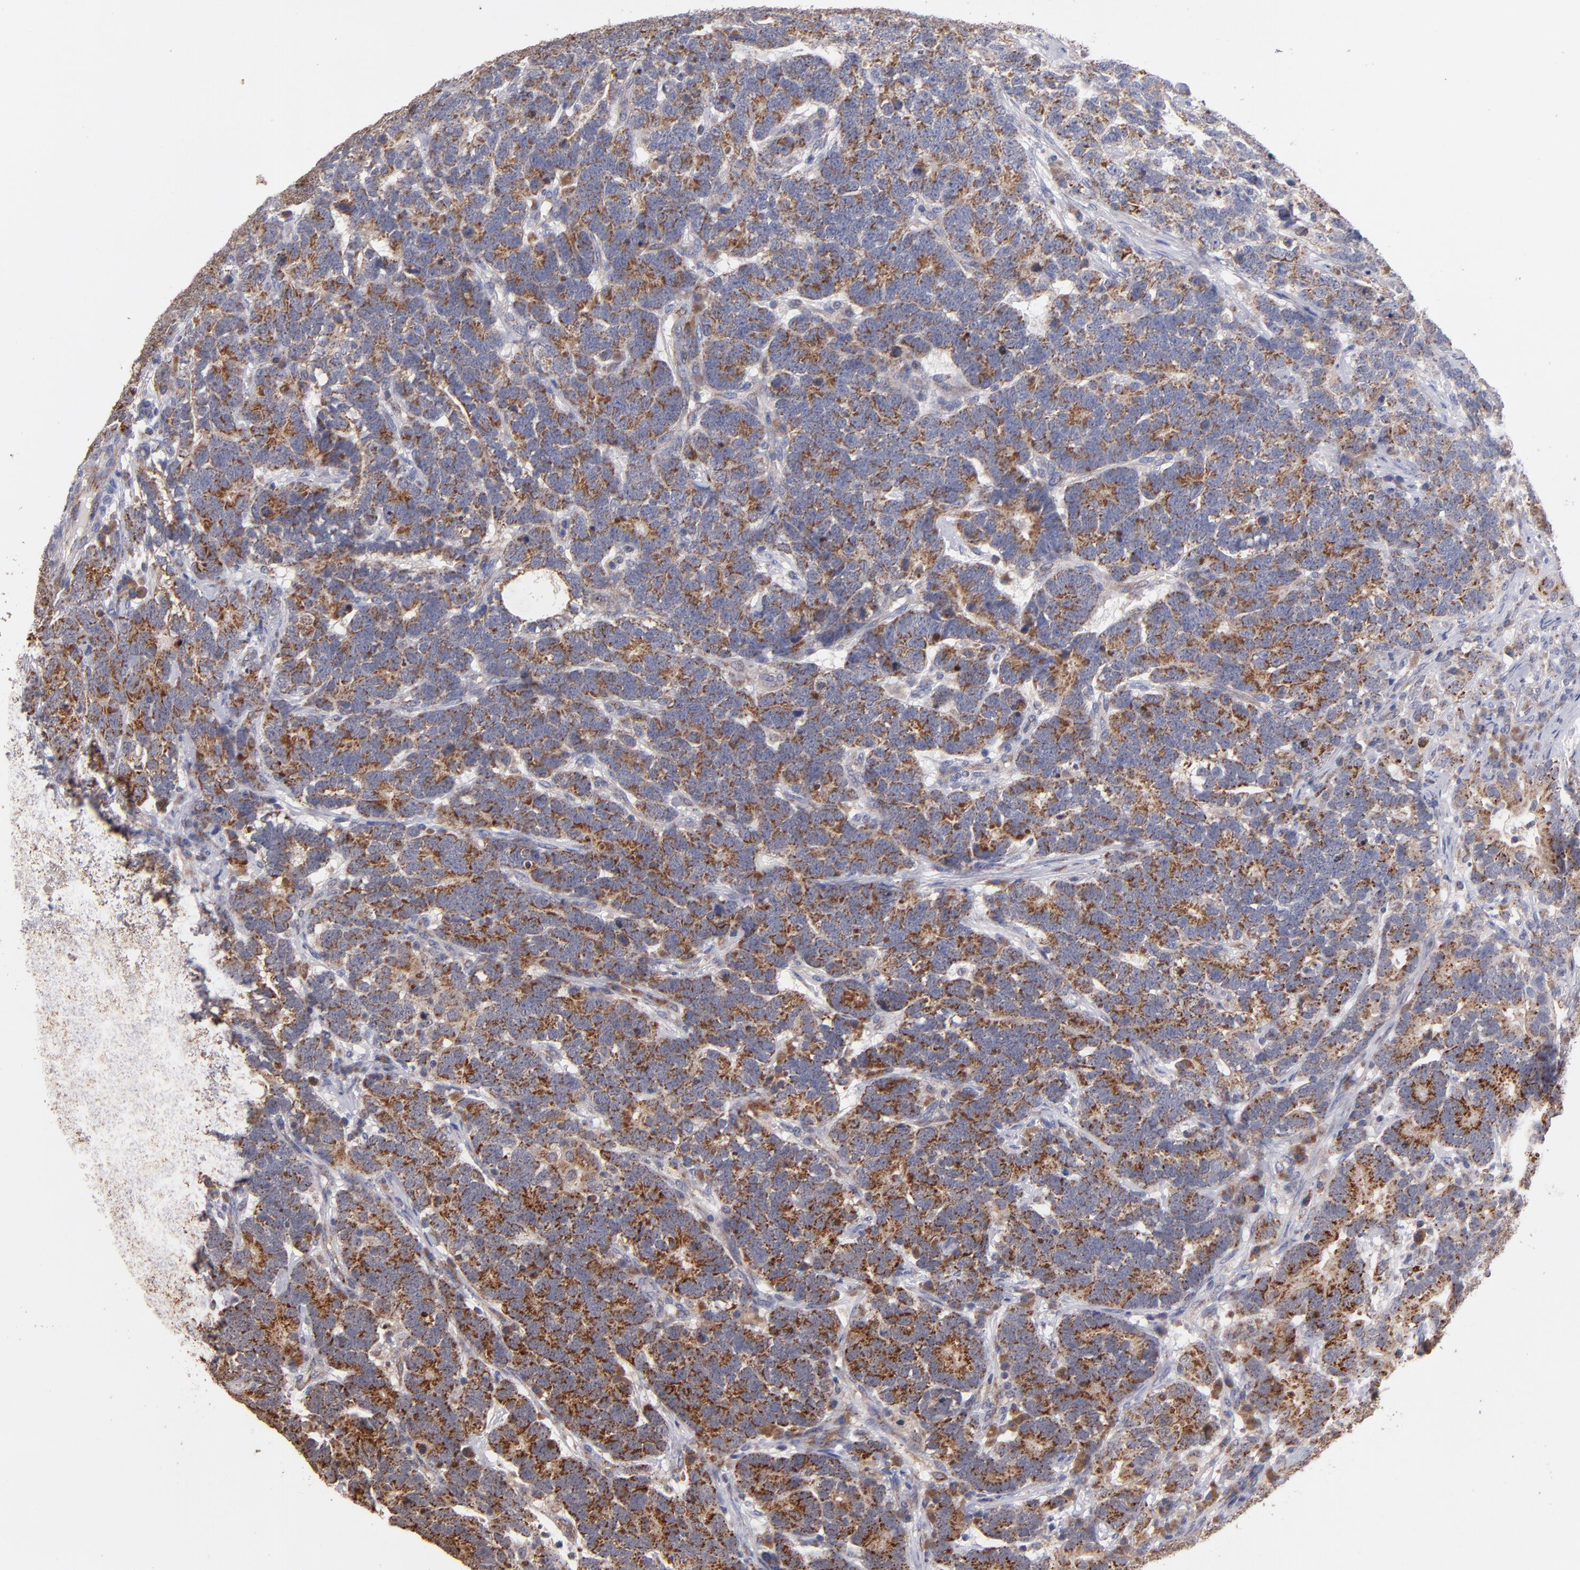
{"staining": {"intensity": "moderate", "quantity": ">75%", "location": "cytoplasmic/membranous"}, "tissue": "testis cancer", "cell_type": "Tumor cells", "image_type": "cancer", "snomed": [{"axis": "morphology", "description": "Carcinoma, Embryonal, NOS"}, {"axis": "topography", "description": "Testis"}], "caption": "There is medium levels of moderate cytoplasmic/membranous positivity in tumor cells of testis cancer, as demonstrated by immunohistochemical staining (brown color).", "gene": "DIABLO", "patient": {"sex": "male", "age": 26}}